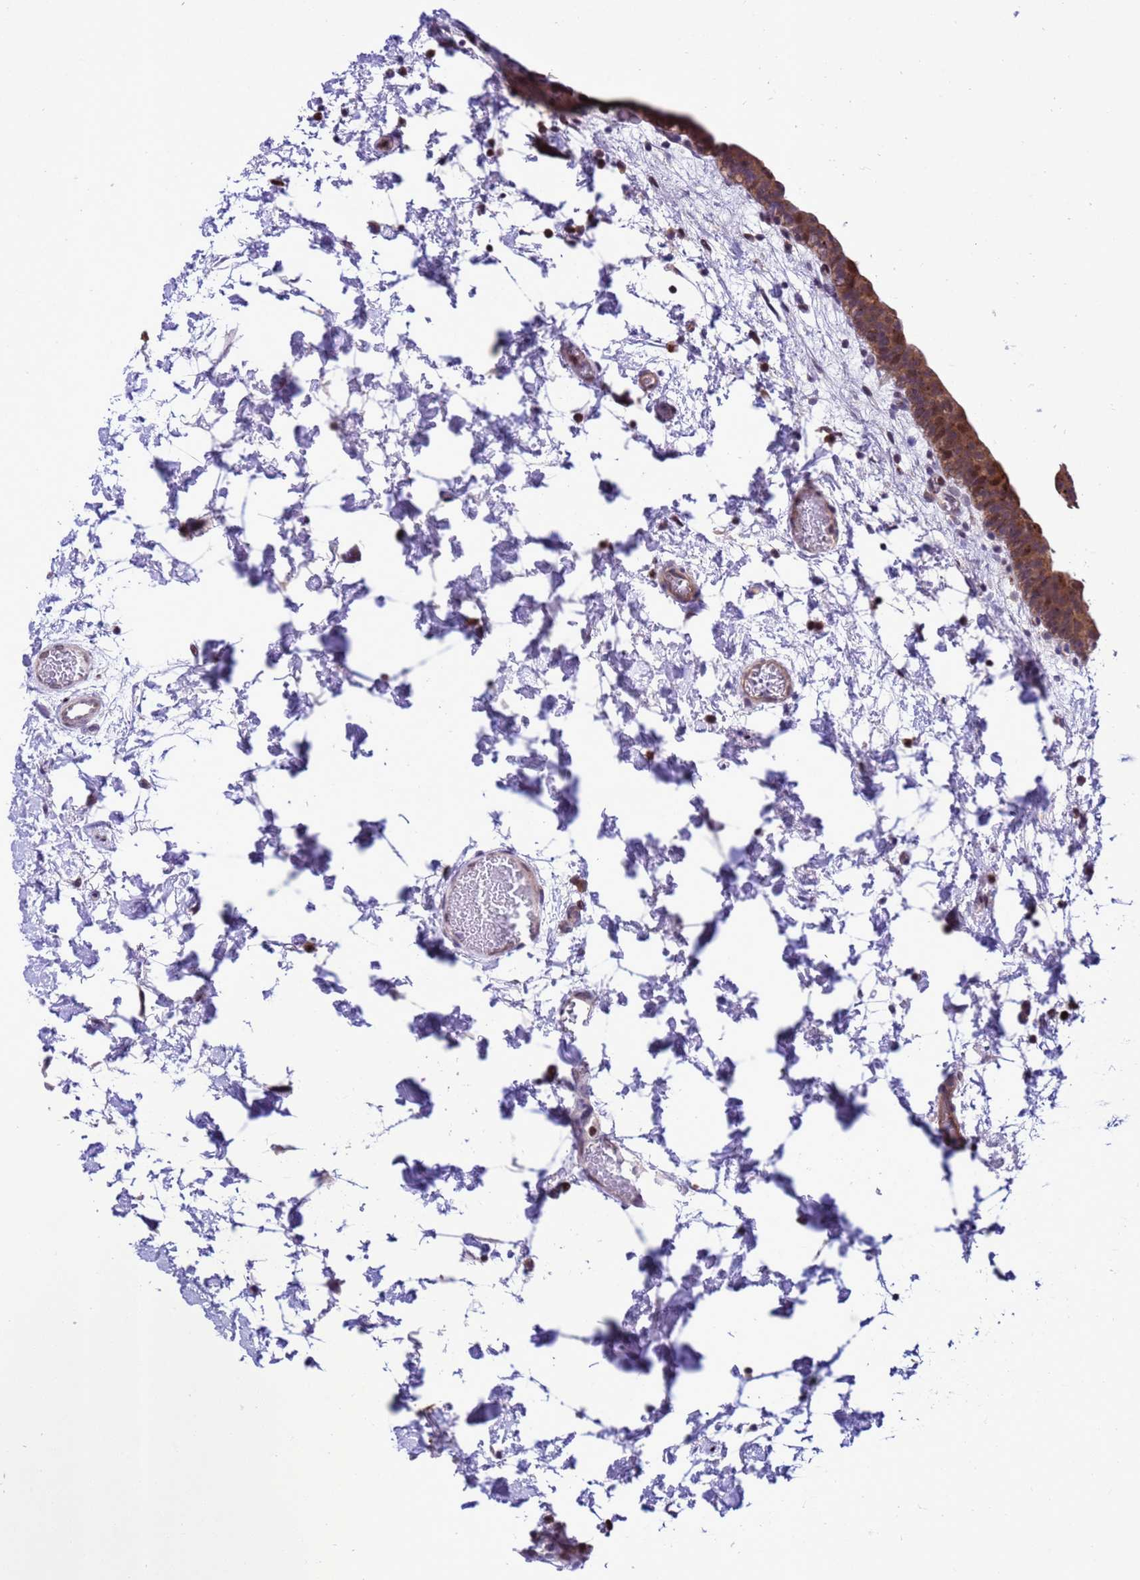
{"staining": {"intensity": "moderate", "quantity": ">75%", "location": "cytoplasmic/membranous,nuclear"}, "tissue": "urinary bladder", "cell_type": "Urothelial cells", "image_type": "normal", "snomed": [{"axis": "morphology", "description": "Normal tissue, NOS"}, {"axis": "topography", "description": "Urinary bladder"}], "caption": "A high-resolution image shows immunohistochemistry (IHC) staining of normal urinary bladder, which displays moderate cytoplasmic/membranous,nuclear positivity in about >75% of urothelial cells. Nuclei are stained in blue.", "gene": "RASD1", "patient": {"sex": "male", "age": 83}}